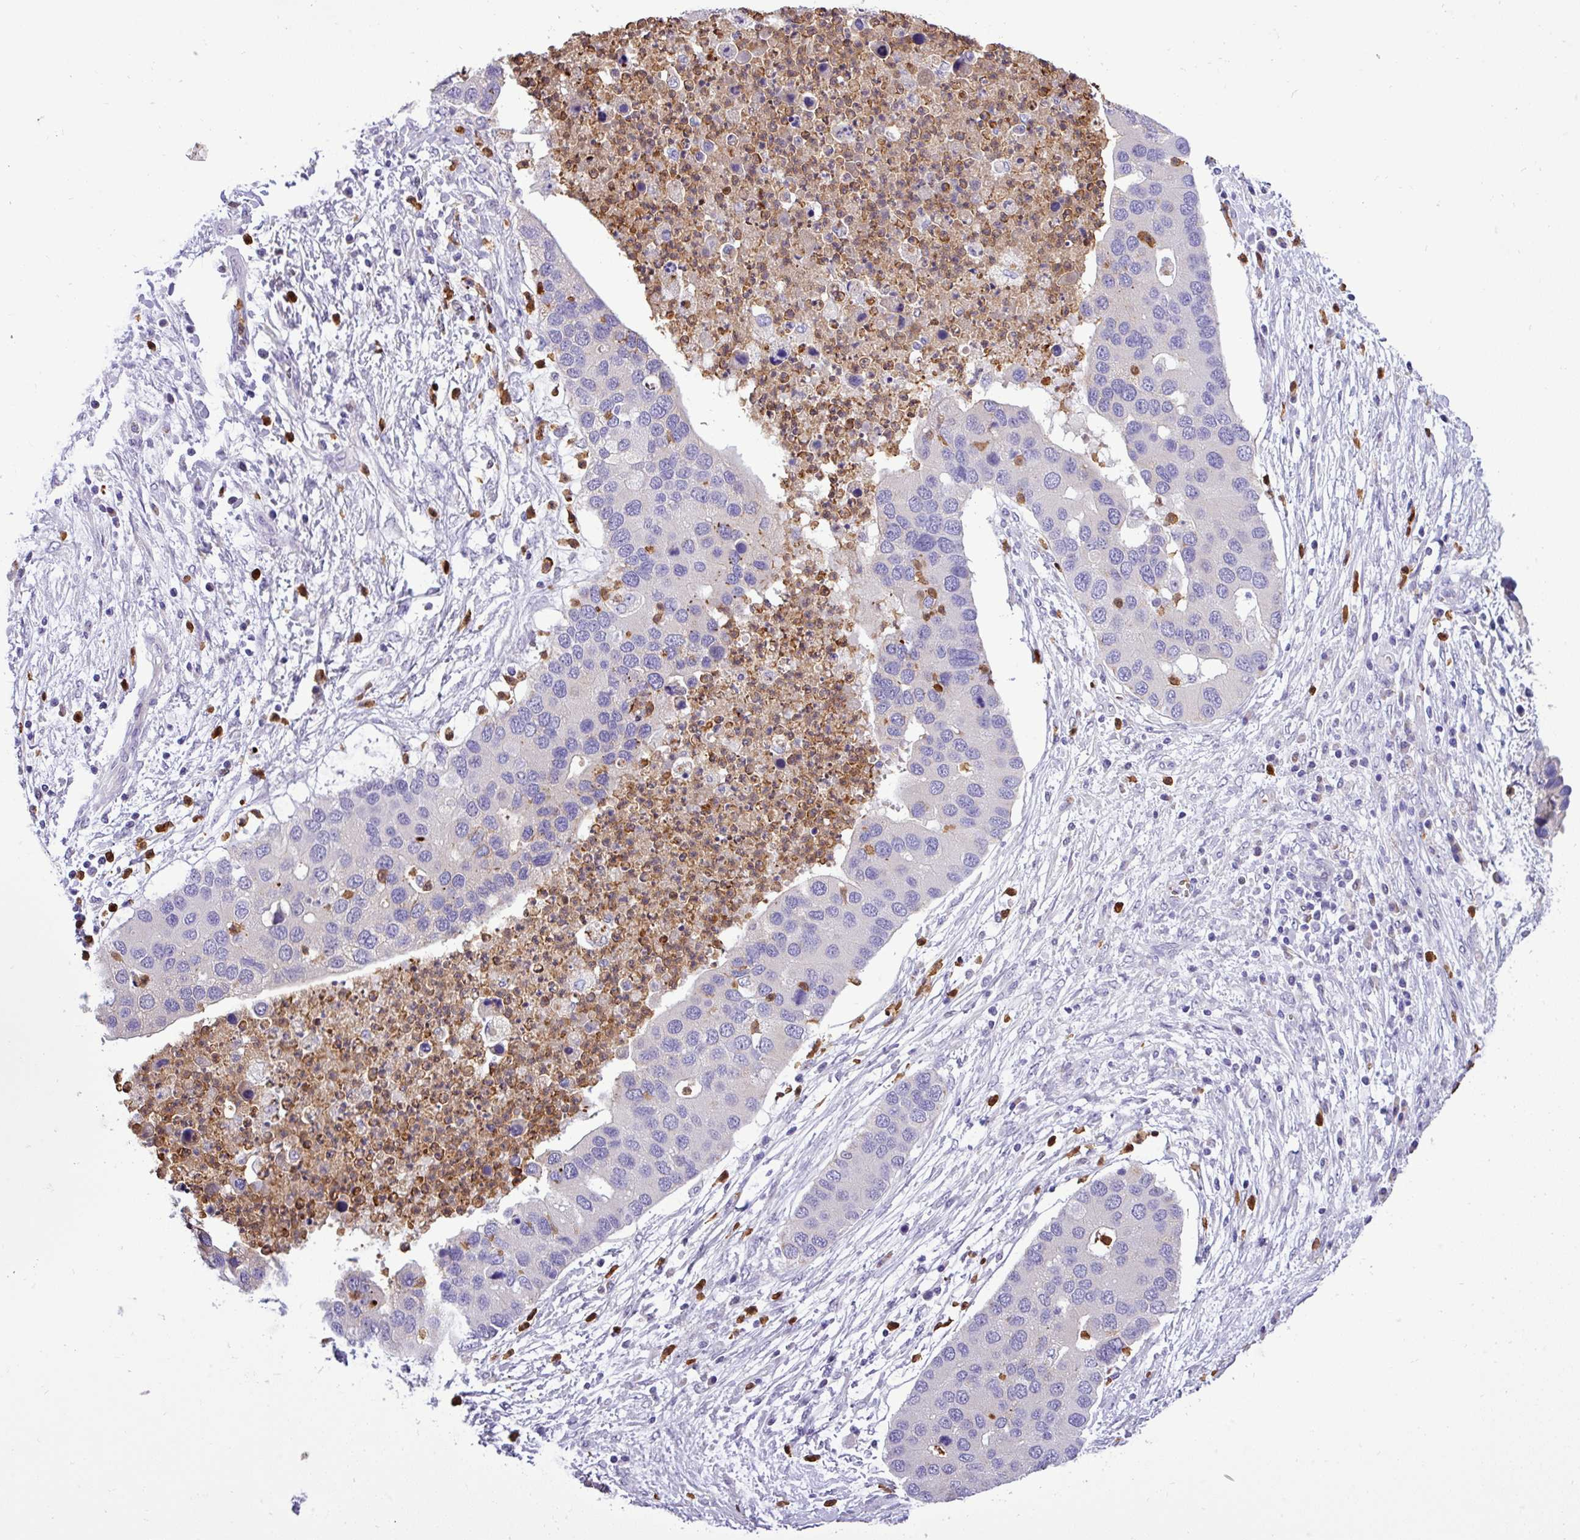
{"staining": {"intensity": "negative", "quantity": "none", "location": "none"}, "tissue": "lung cancer", "cell_type": "Tumor cells", "image_type": "cancer", "snomed": [{"axis": "morphology", "description": "Aneuploidy"}, {"axis": "morphology", "description": "Adenocarcinoma, NOS"}, {"axis": "topography", "description": "Lymph node"}, {"axis": "topography", "description": "Lung"}], "caption": "This micrograph is of lung cancer stained with IHC to label a protein in brown with the nuclei are counter-stained blue. There is no expression in tumor cells.", "gene": "MGAT4B", "patient": {"sex": "female", "age": 74}}